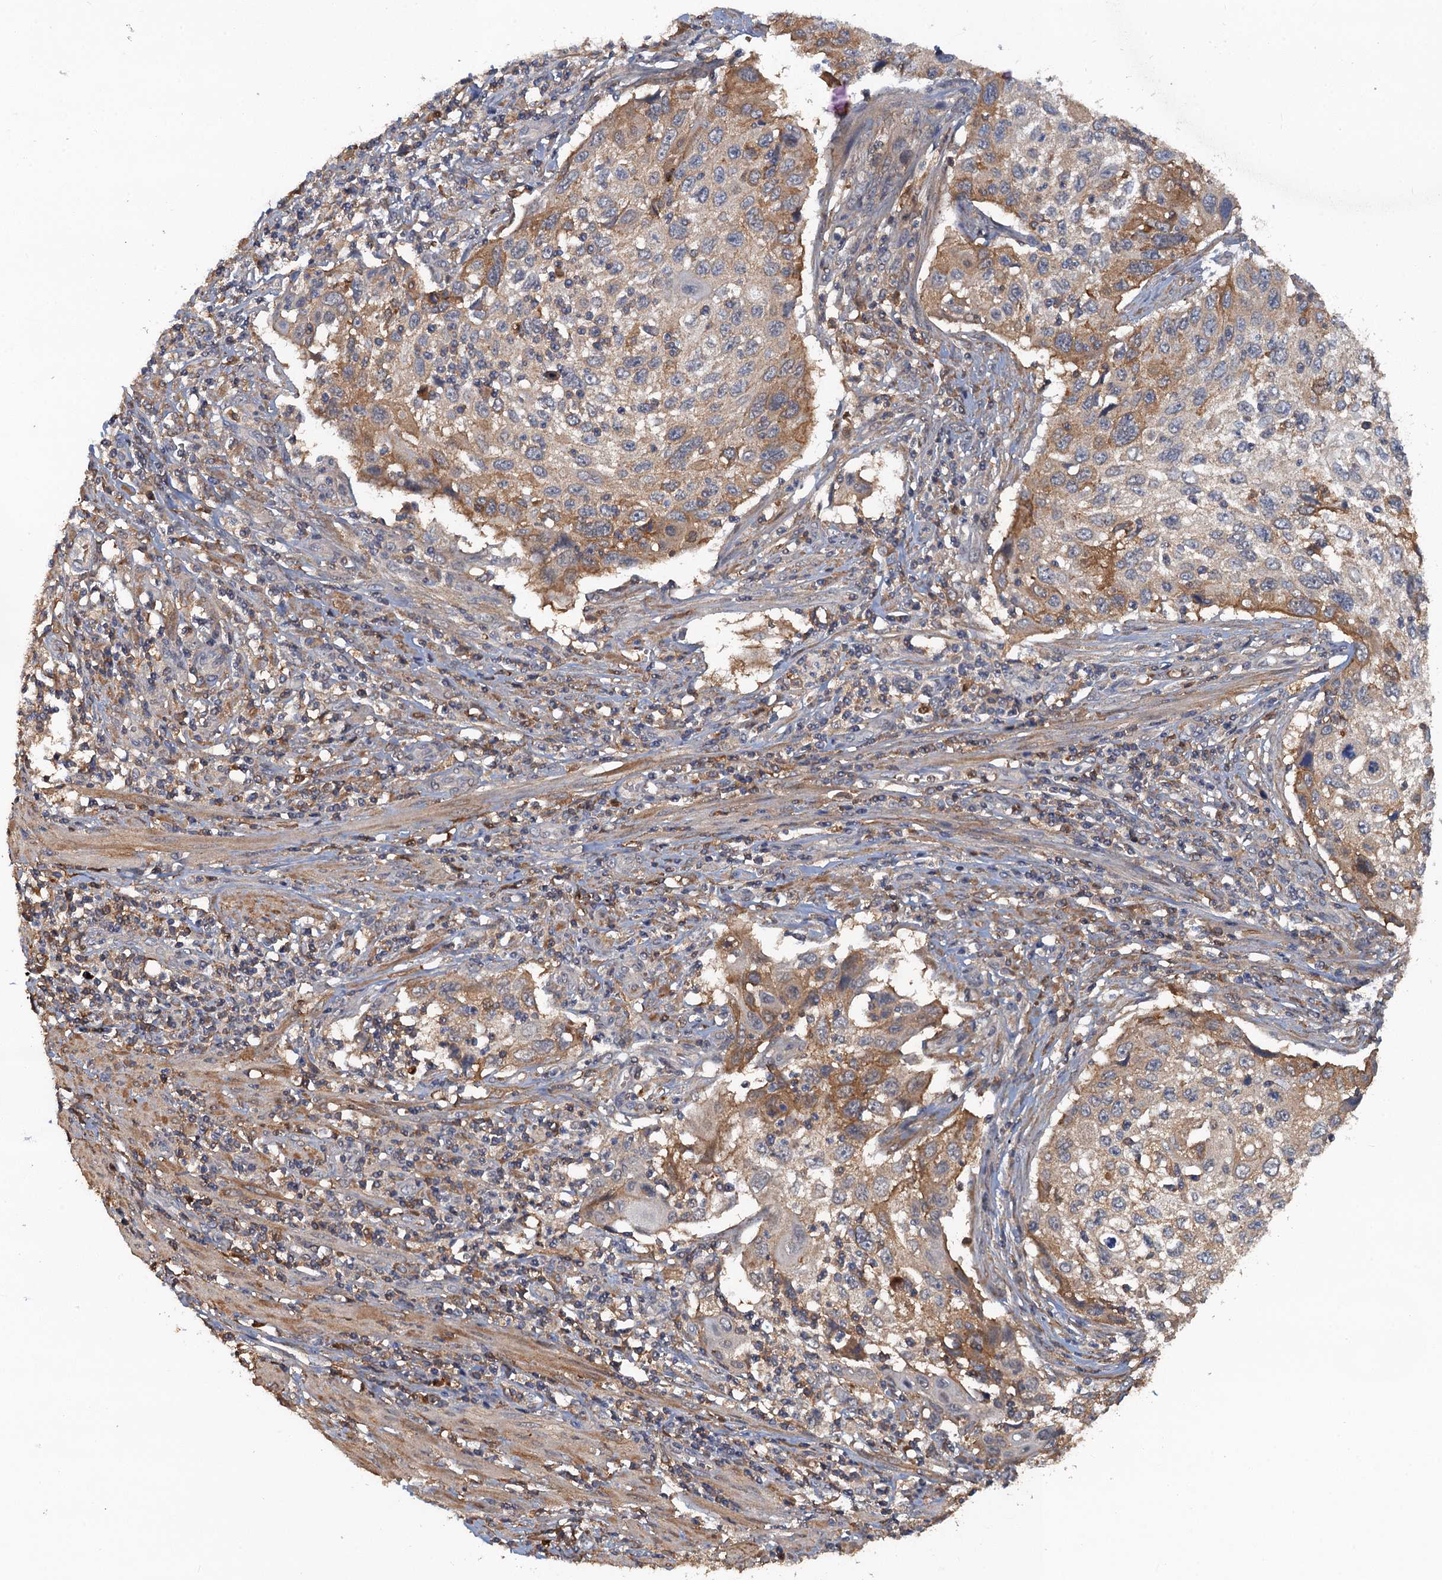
{"staining": {"intensity": "moderate", "quantity": "25%-75%", "location": "cytoplasmic/membranous"}, "tissue": "cervical cancer", "cell_type": "Tumor cells", "image_type": "cancer", "snomed": [{"axis": "morphology", "description": "Squamous cell carcinoma, NOS"}, {"axis": "topography", "description": "Cervix"}], "caption": "Immunohistochemistry photomicrograph of neoplastic tissue: human cervical cancer stained using IHC shows medium levels of moderate protein expression localized specifically in the cytoplasmic/membranous of tumor cells, appearing as a cytoplasmic/membranous brown color.", "gene": "HAPLN3", "patient": {"sex": "female", "age": 70}}